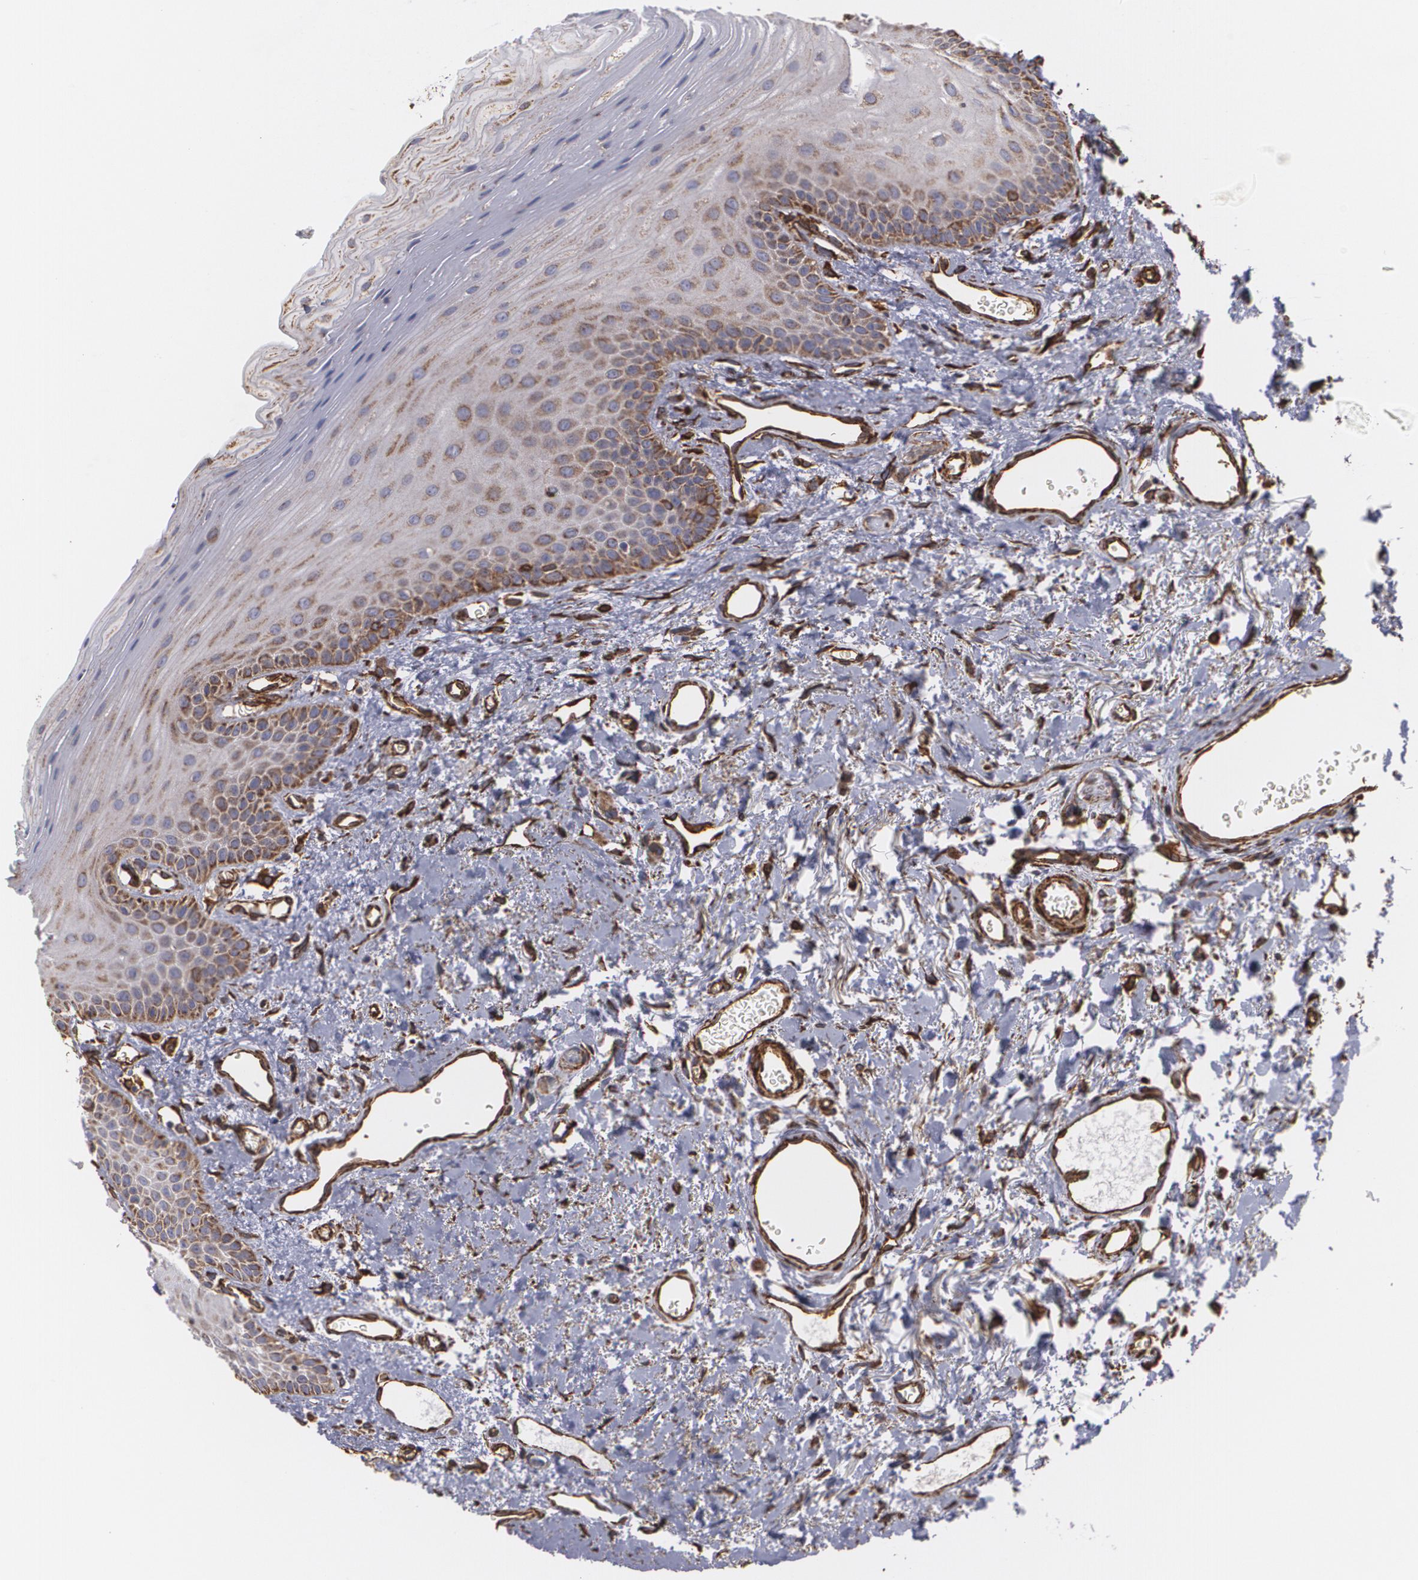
{"staining": {"intensity": "weak", "quantity": "25%-75%", "location": "cytoplasmic/membranous"}, "tissue": "oral mucosa", "cell_type": "Squamous epithelial cells", "image_type": "normal", "snomed": [{"axis": "morphology", "description": "Normal tissue, NOS"}, {"axis": "topography", "description": "Oral tissue"}], "caption": "High-power microscopy captured an IHC photomicrograph of normal oral mucosa, revealing weak cytoplasmic/membranous staining in about 25%-75% of squamous epithelial cells. (DAB = brown stain, brightfield microscopy at high magnification).", "gene": "CYB5R3", "patient": {"sex": "male", "age": 52}}